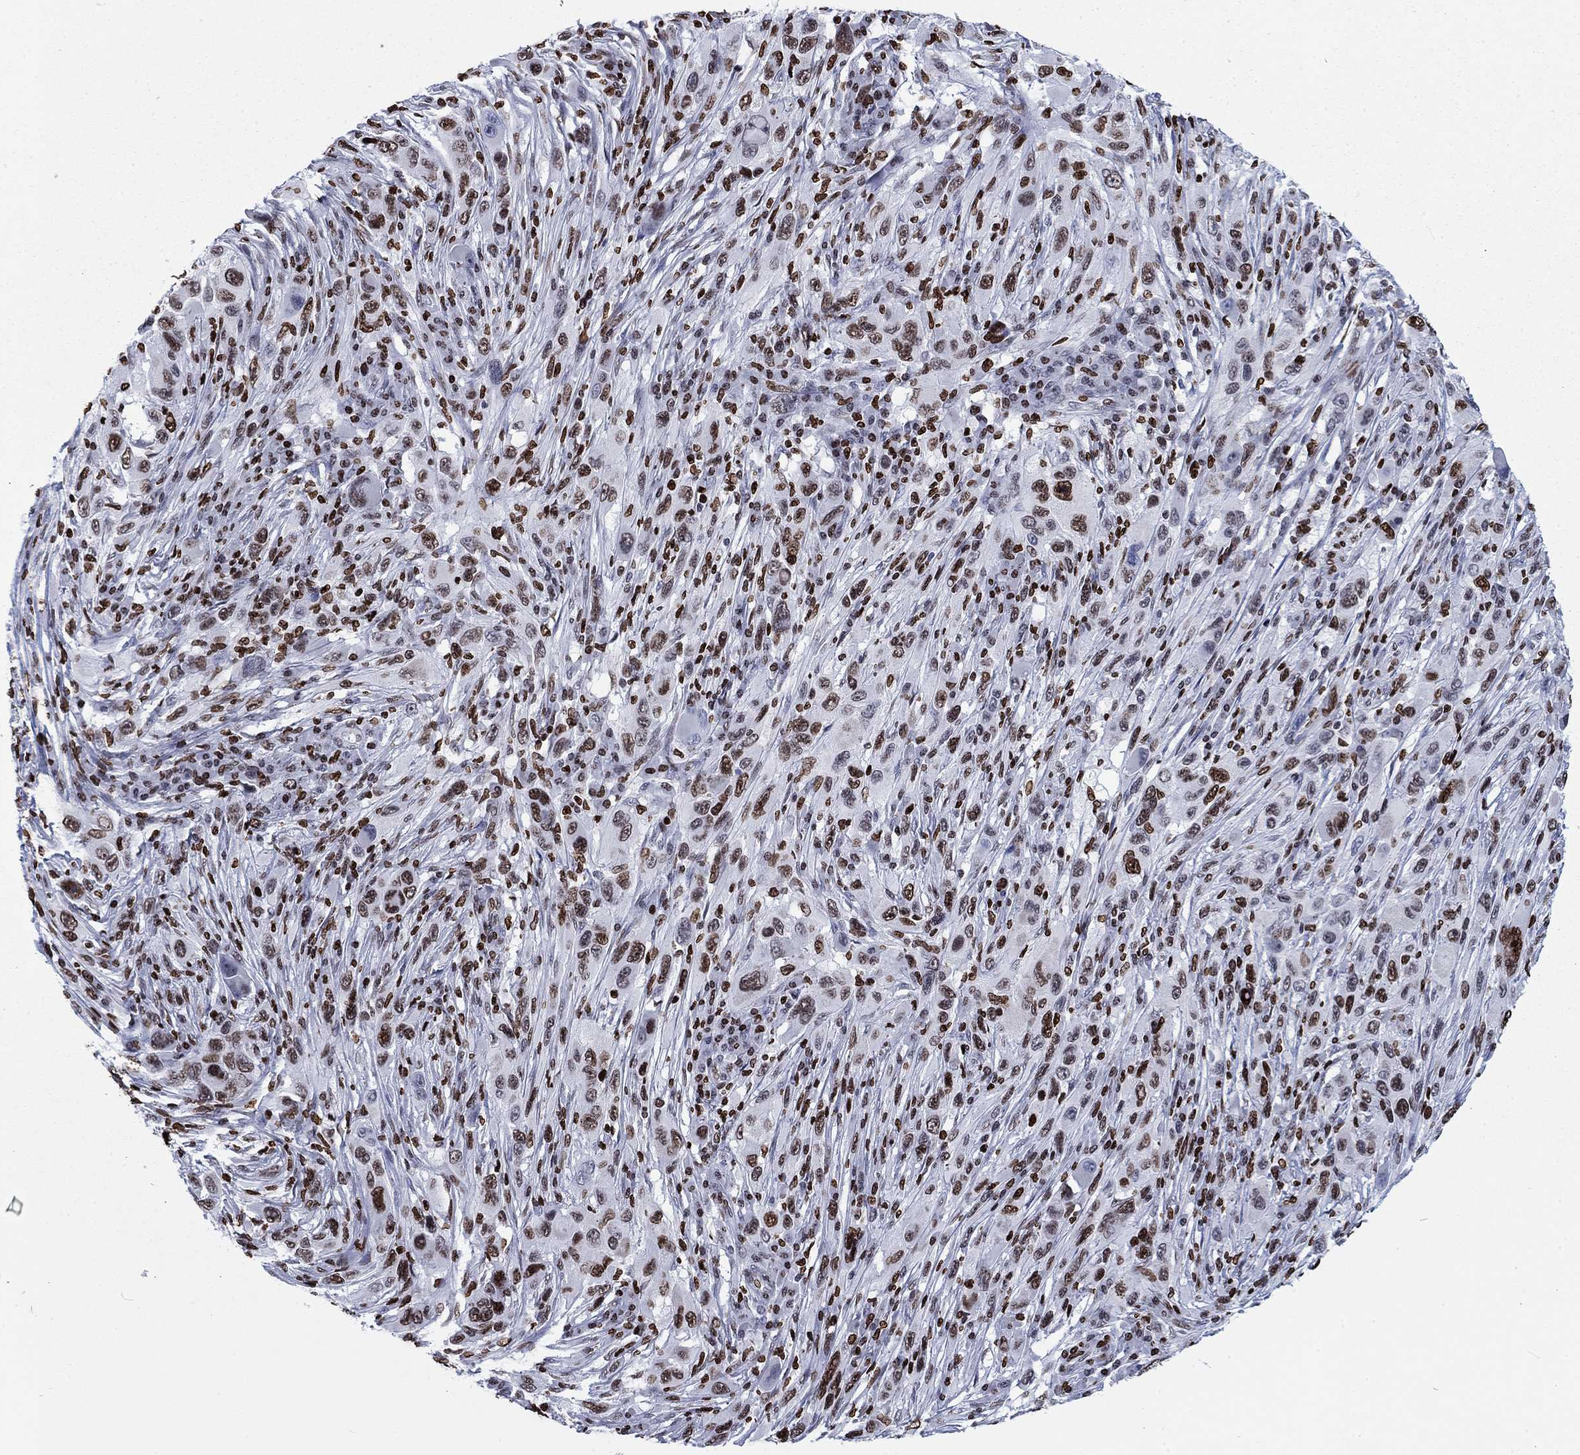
{"staining": {"intensity": "strong", "quantity": "25%-75%", "location": "nuclear"}, "tissue": "melanoma", "cell_type": "Tumor cells", "image_type": "cancer", "snomed": [{"axis": "morphology", "description": "Malignant melanoma, NOS"}, {"axis": "topography", "description": "Skin"}], "caption": "Immunohistochemistry staining of malignant melanoma, which demonstrates high levels of strong nuclear expression in about 25%-75% of tumor cells indicating strong nuclear protein positivity. The staining was performed using DAB (brown) for protein detection and nuclei were counterstained in hematoxylin (blue).", "gene": "H1-5", "patient": {"sex": "male", "age": 53}}